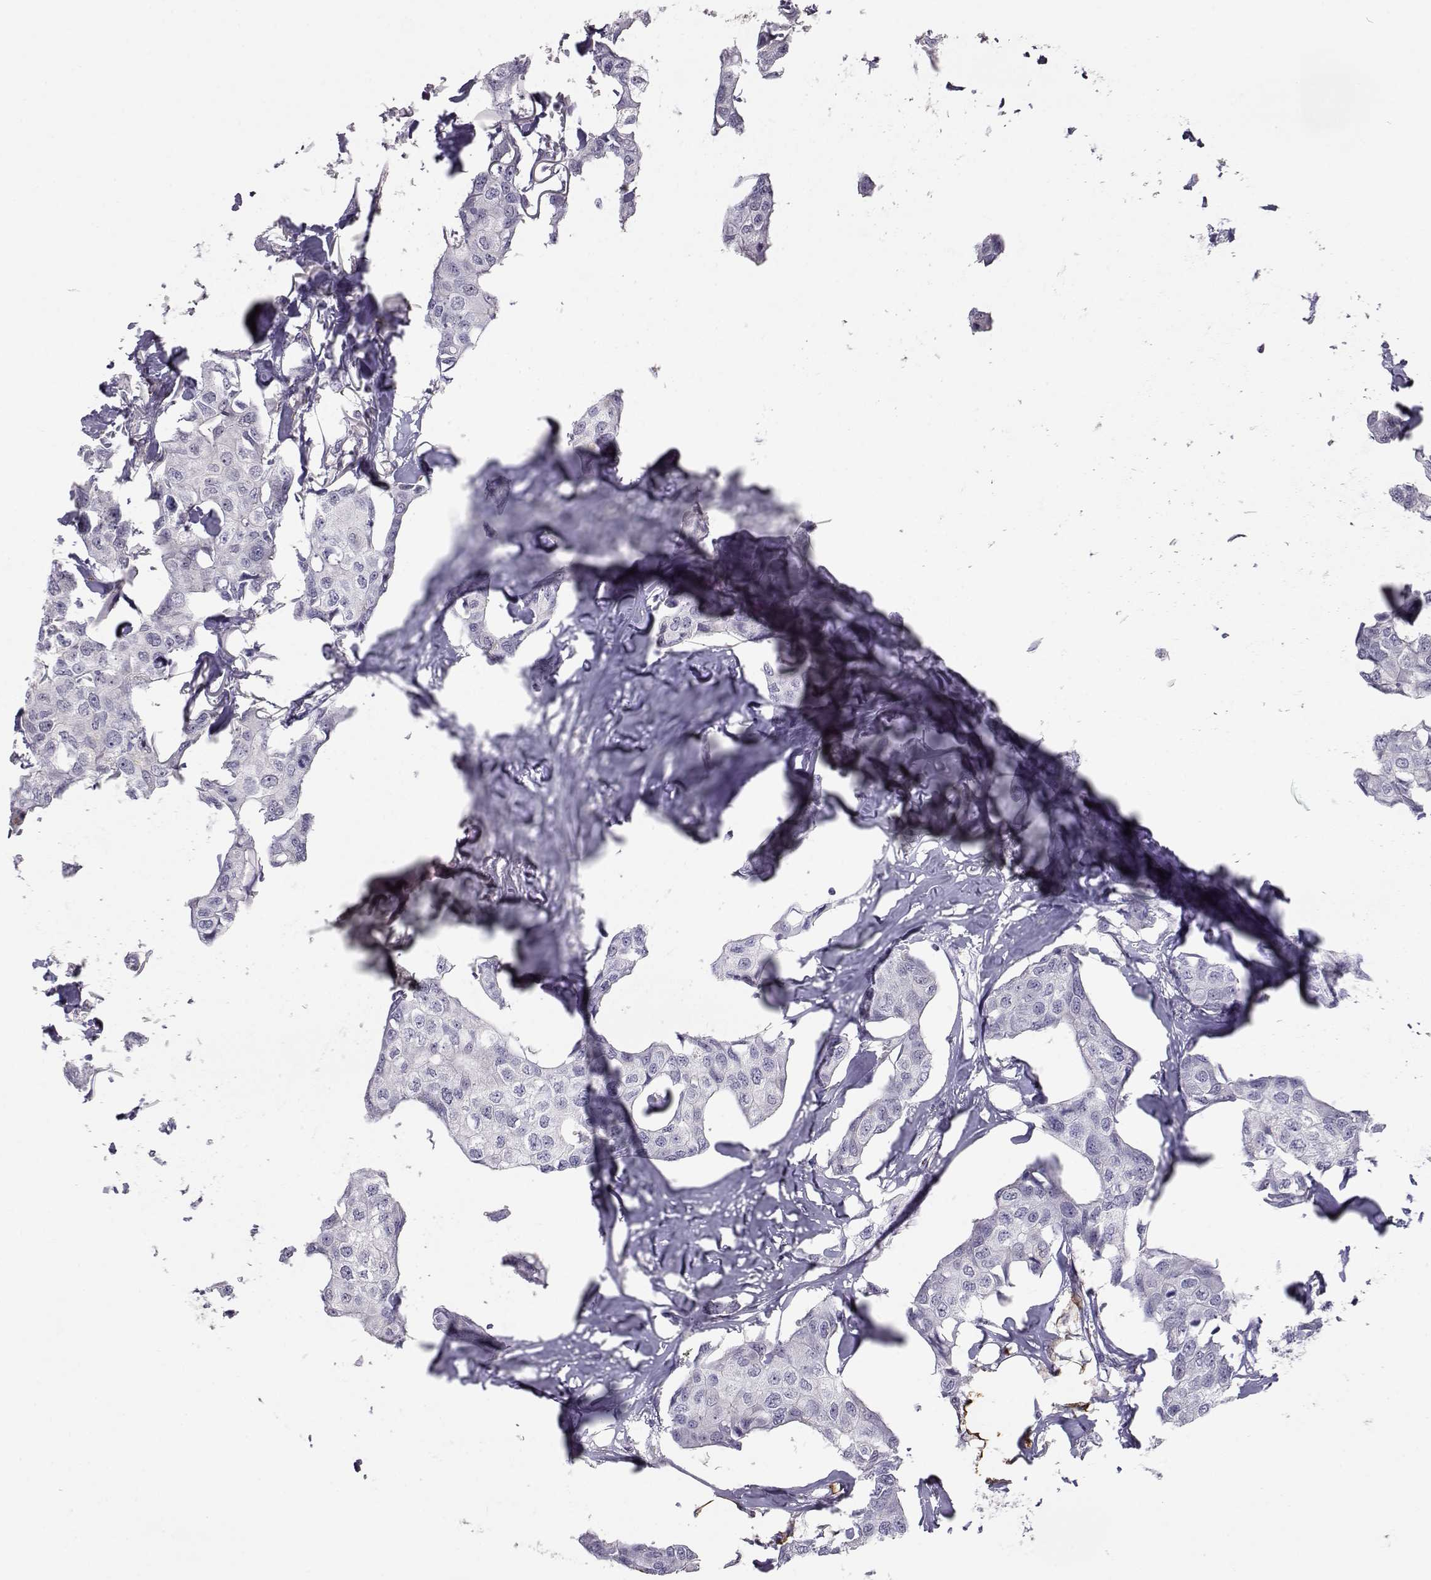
{"staining": {"intensity": "negative", "quantity": "none", "location": "none"}, "tissue": "breast cancer", "cell_type": "Tumor cells", "image_type": "cancer", "snomed": [{"axis": "morphology", "description": "Duct carcinoma"}, {"axis": "topography", "description": "Breast"}], "caption": "Breast cancer was stained to show a protein in brown. There is no significant expression in tumor cells. (Immunohistochemistry (ihc), brightfield microscopy, high magnification).", "gene": "NPVF", "patient": {"sex": "female", "age": 80}}